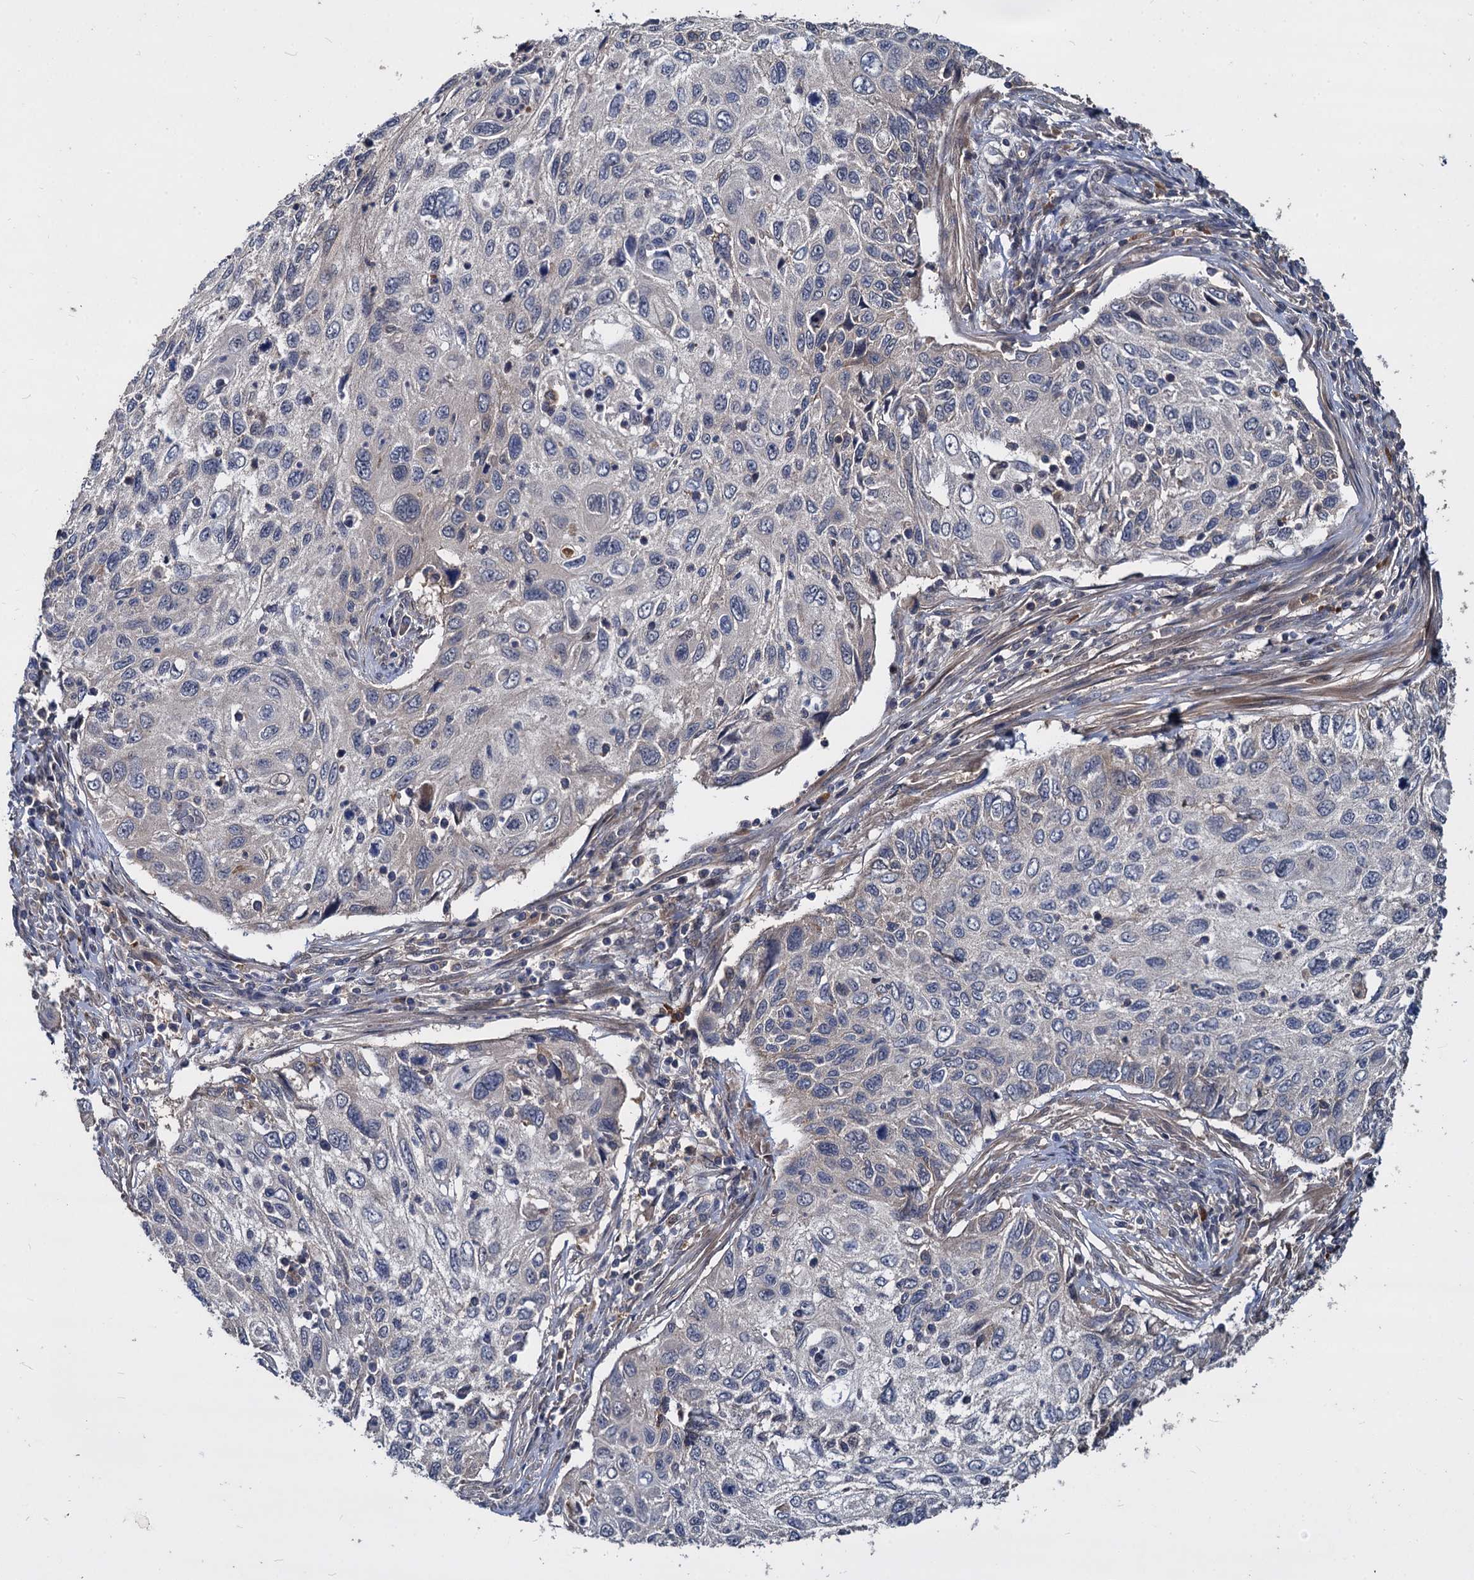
{"staining": {"intensity": "negative", "quantity": "none", "location": "none"}, "tissue": "cervical cancer", "cell_type": "Tumor cells", "image_type": "cancer", "snomed": [{"axis": "morphology", "description": "Squamous cell carcinoma, NOS"}, {"axis": "topography", "description": "Cervix"}], "caption": "Immunohistochemical staining of cervical cancer (squamous cell carcinoma) displays no significant positivity in tumor cells.", "gene": "CCDC184", "patient": {"sex": "female", "age": 70}}